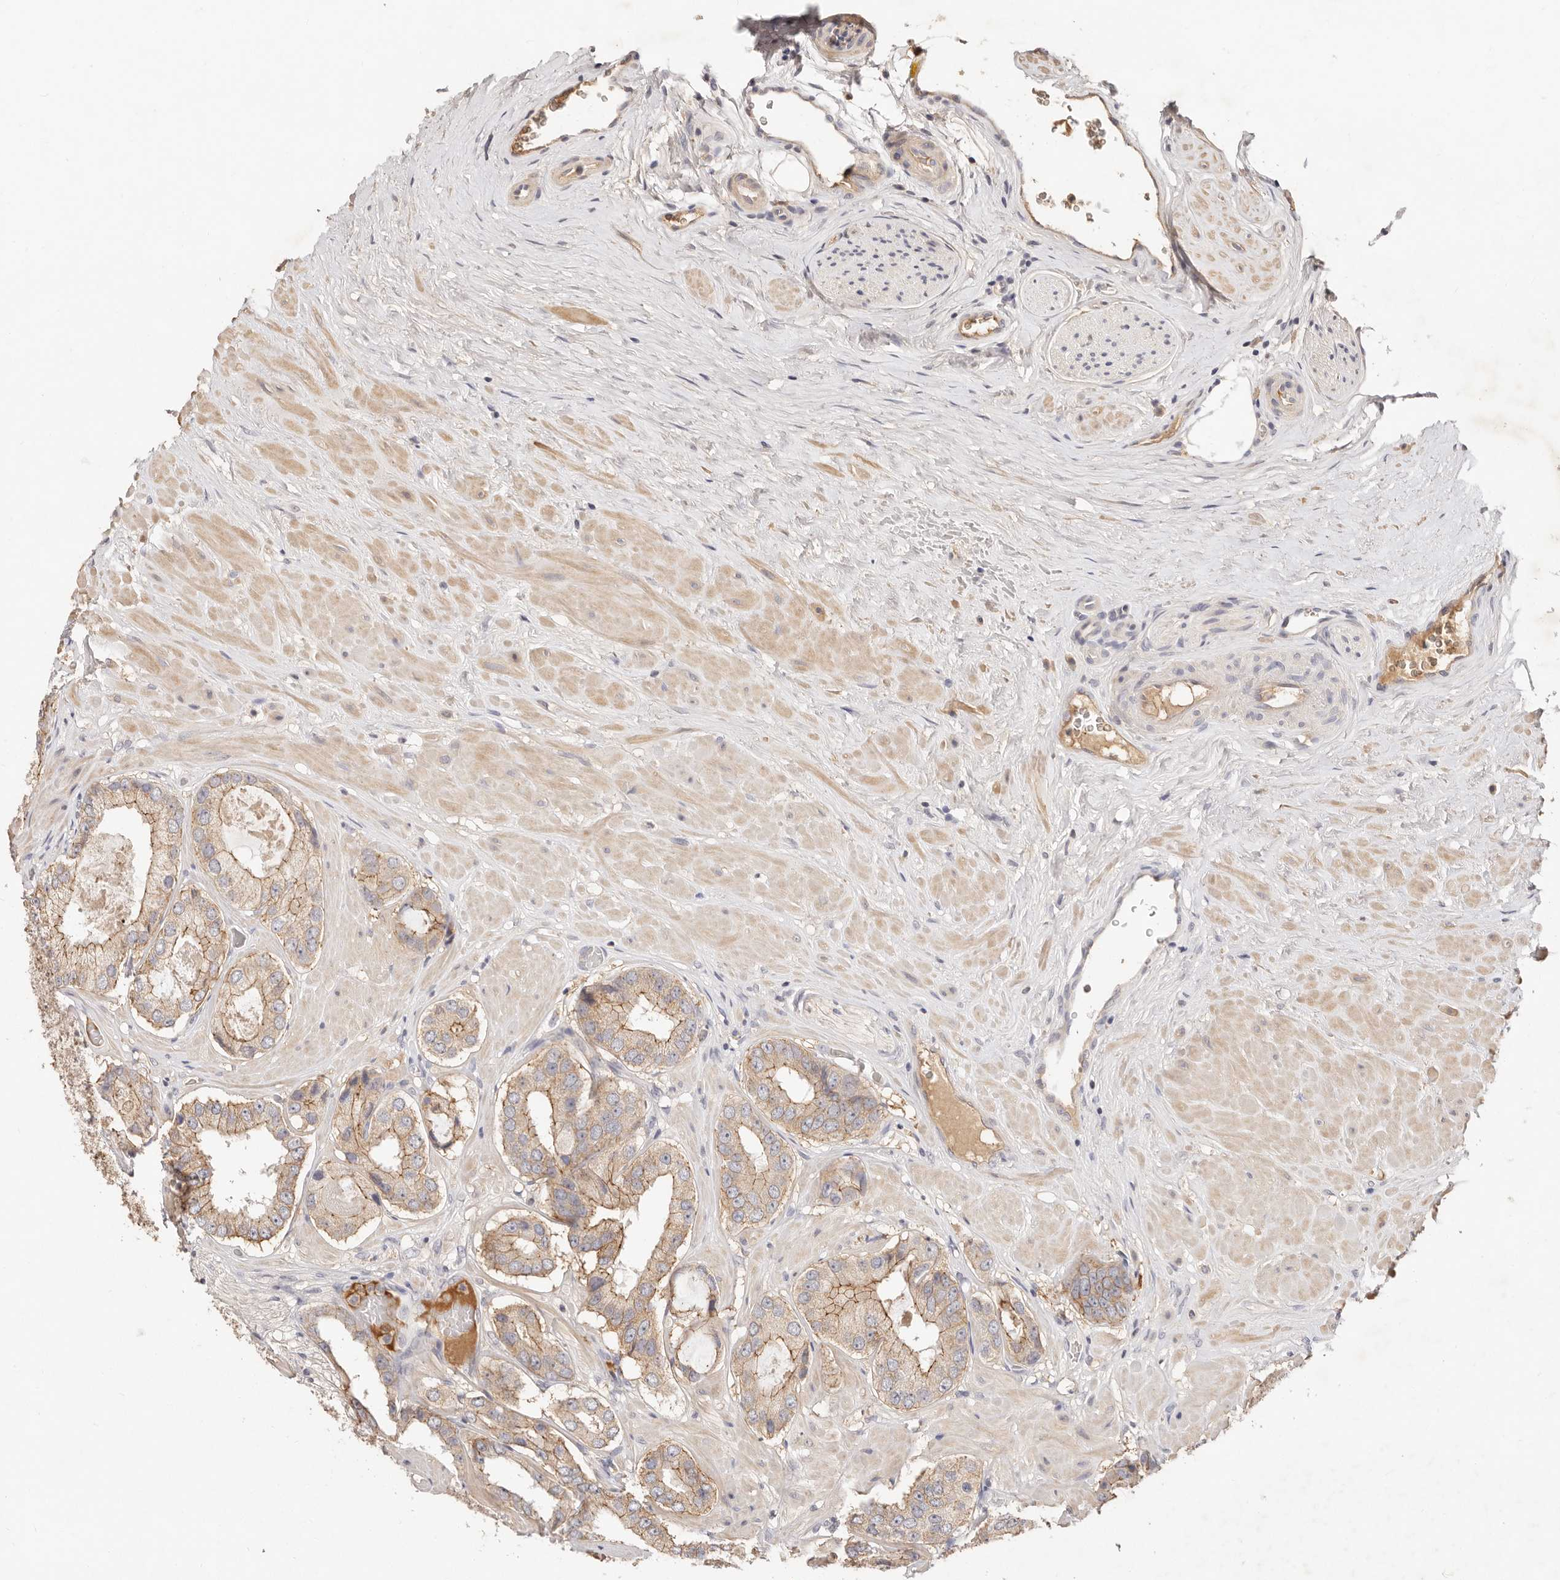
{"staining": {"intensity": "strong", "quantity": "25%-75%", "location": "cytoplasmic/membranous"}, "tissue": "prostate cancer", "cell_type": "Tumor cells", "image_type": "cancer", "snomed": [{"axis": "morphology", "description": "Adenocarcinoma, High grade"}, {"axis": "topography", "description": "Prostate"}], "caption": "IHC image of neoplastic tissue: human prostate cancer stained using IHC demonstrates high levels of strong protein expression localized specifically in the cytoplasmic/membranous of tumor cells, appearing as a cytoplasmic/membranous brown color.", "gene": "CXADR", "patient": {"sex": "male", "age": 59}}